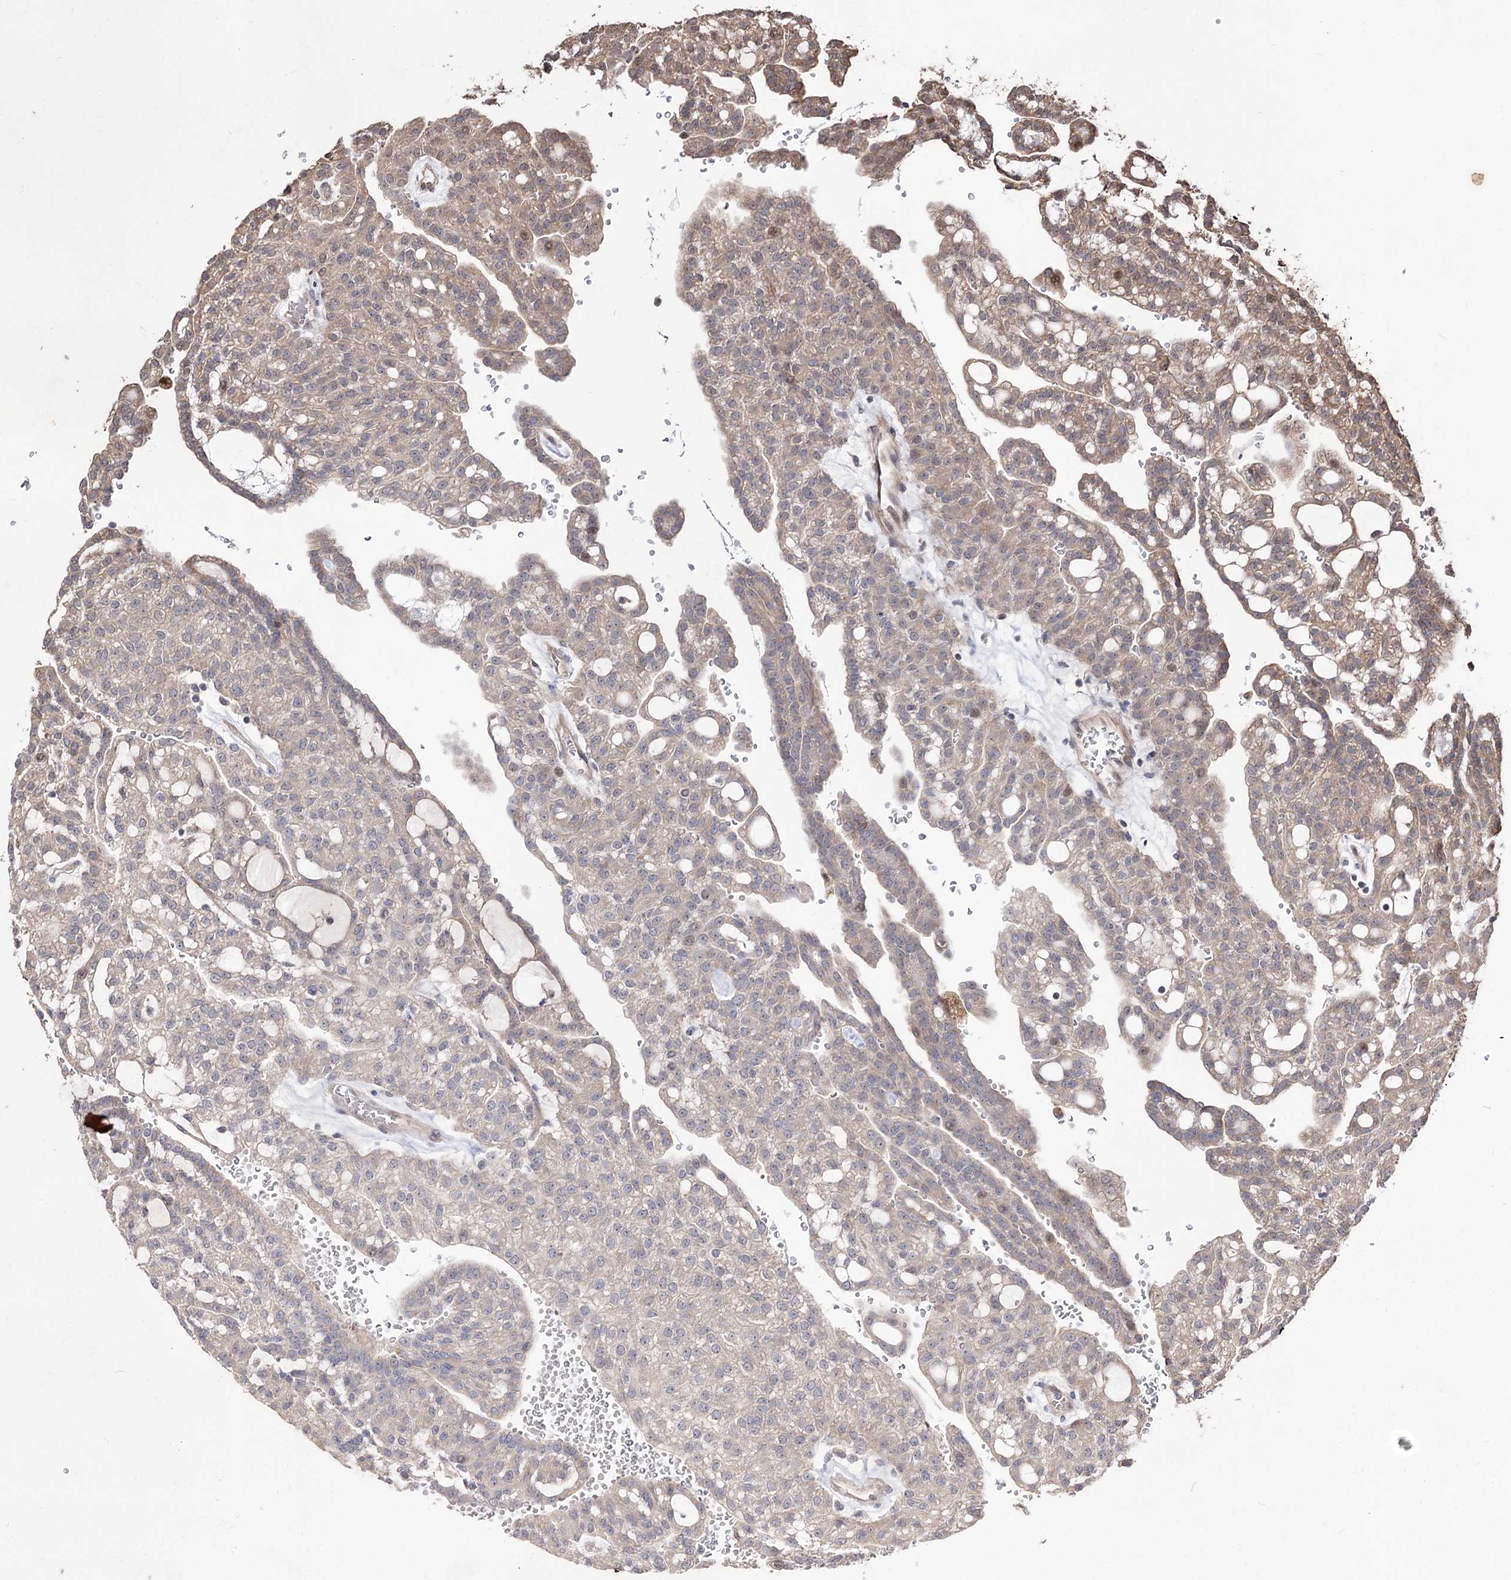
{"staining": {"intensity": "weak", "quantity": ">75%", "location": "cytoplasmic/membranous"}, "tissue": "renal cancer", "cell_type": "Tumor cells", "image_type": "cancer", "snomed": [{"axis": "morphology", "description": "Adenocarcinoma, NOS"}, {"axis": "topography", "description": "Kidney"}], "caption": "Protein expression analysis of adenocarcinoma (renal) demonstrates weak cytoplasmic/membranous expression in about >75% of tumor cells. (Brightfield microscopy of DAB IHC at high magnification).", "gene": "CPNE8", "patient": {"sex": "male", "age": 63}}